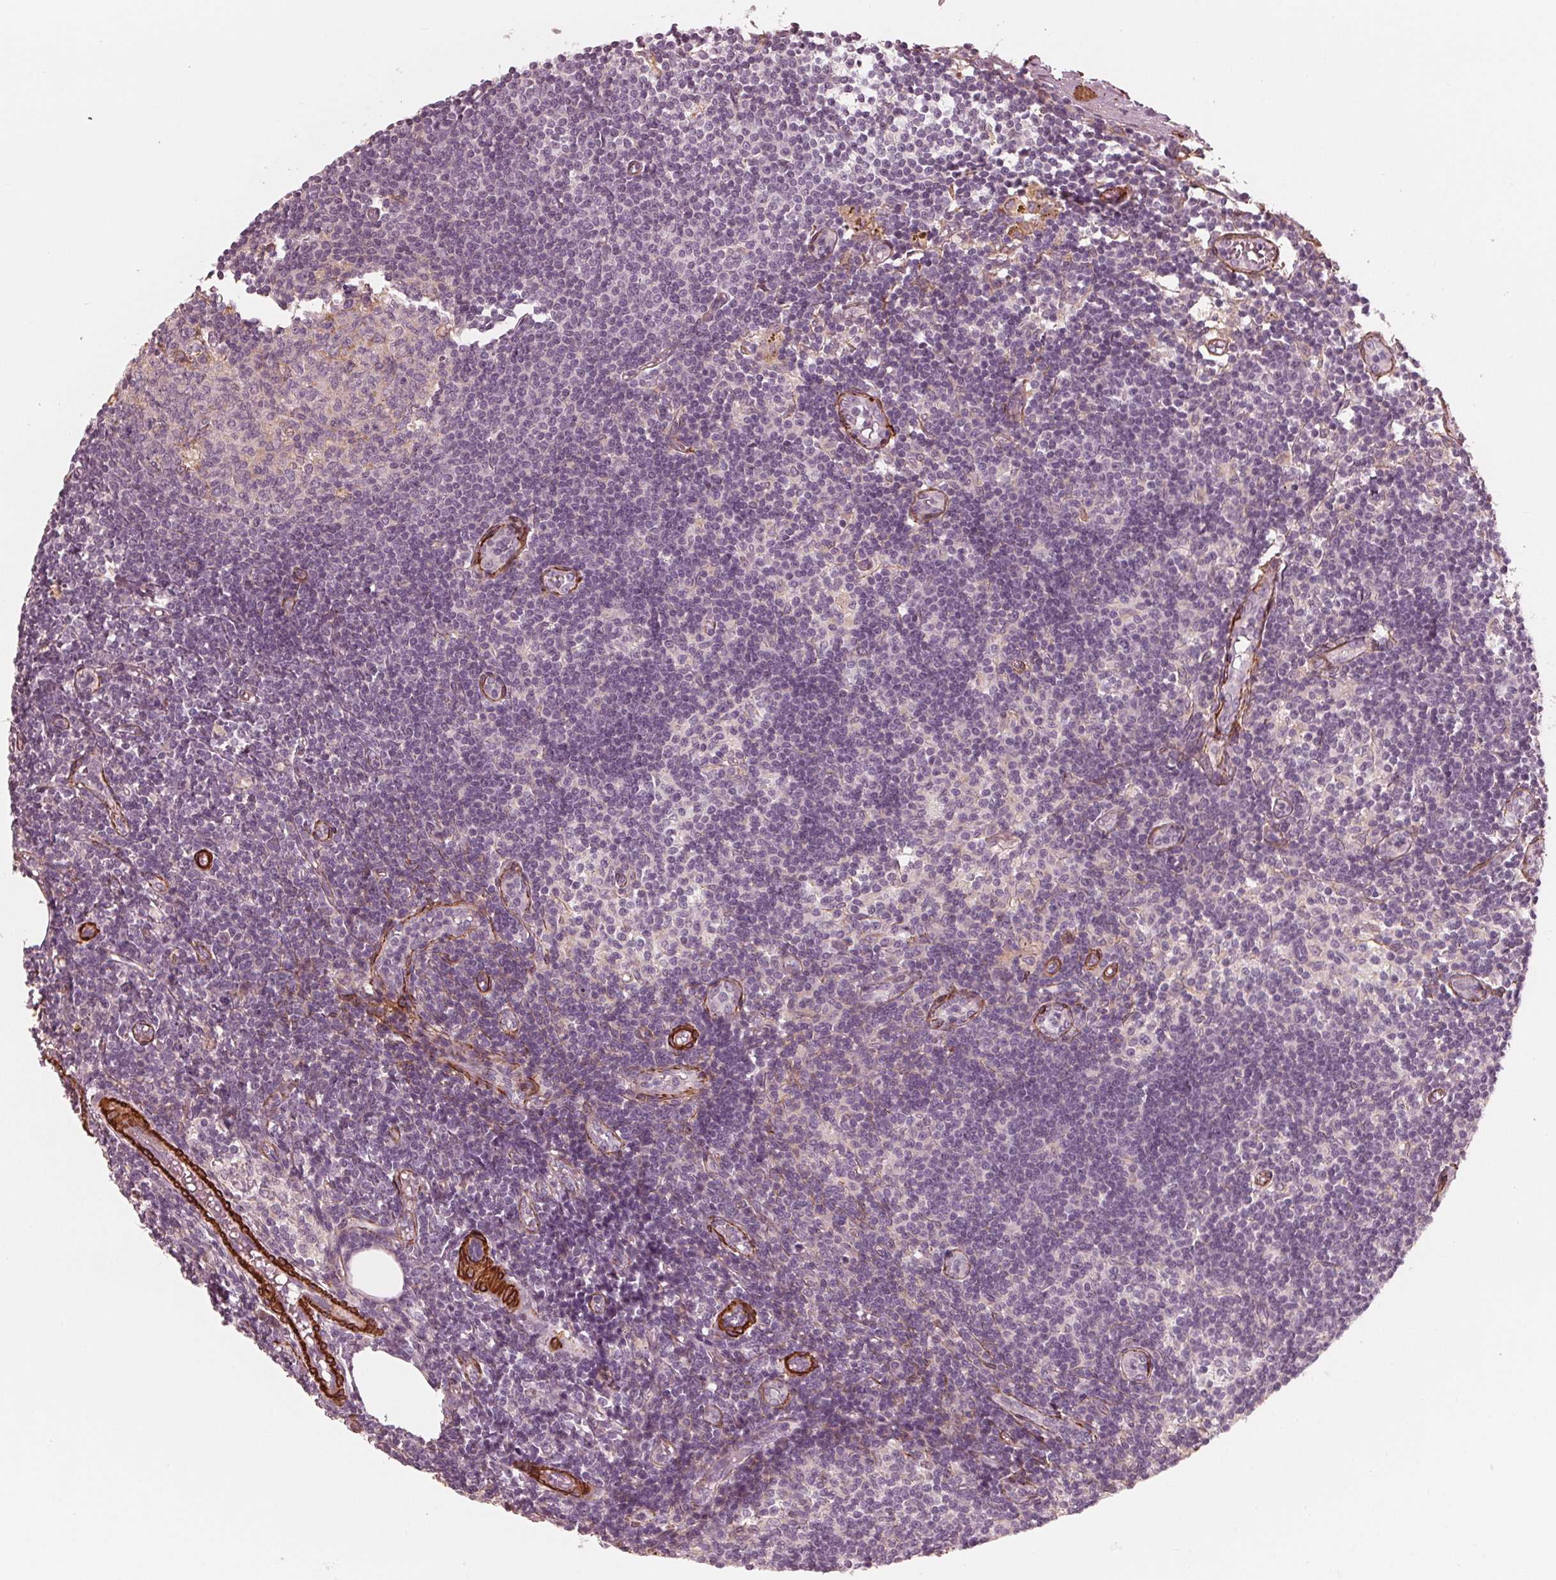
{"staining": {"intensity": "negative", "quantity": "none", "location": "none"}, "tissue": "lymph node", "cell_type": "Germinal center cells", "image_type": "normal", "snomed": [{"axis": "morphology", "description": "Normal tissue, NOS"}, {"axis": "topography", "description": "Lymph node"}], "caption": "A micrograph of lymph node stained for a protein shows no brown staining in germinal center cells.", "gene": "MIER3", "patient": {"sex": "female", "age": 69}}